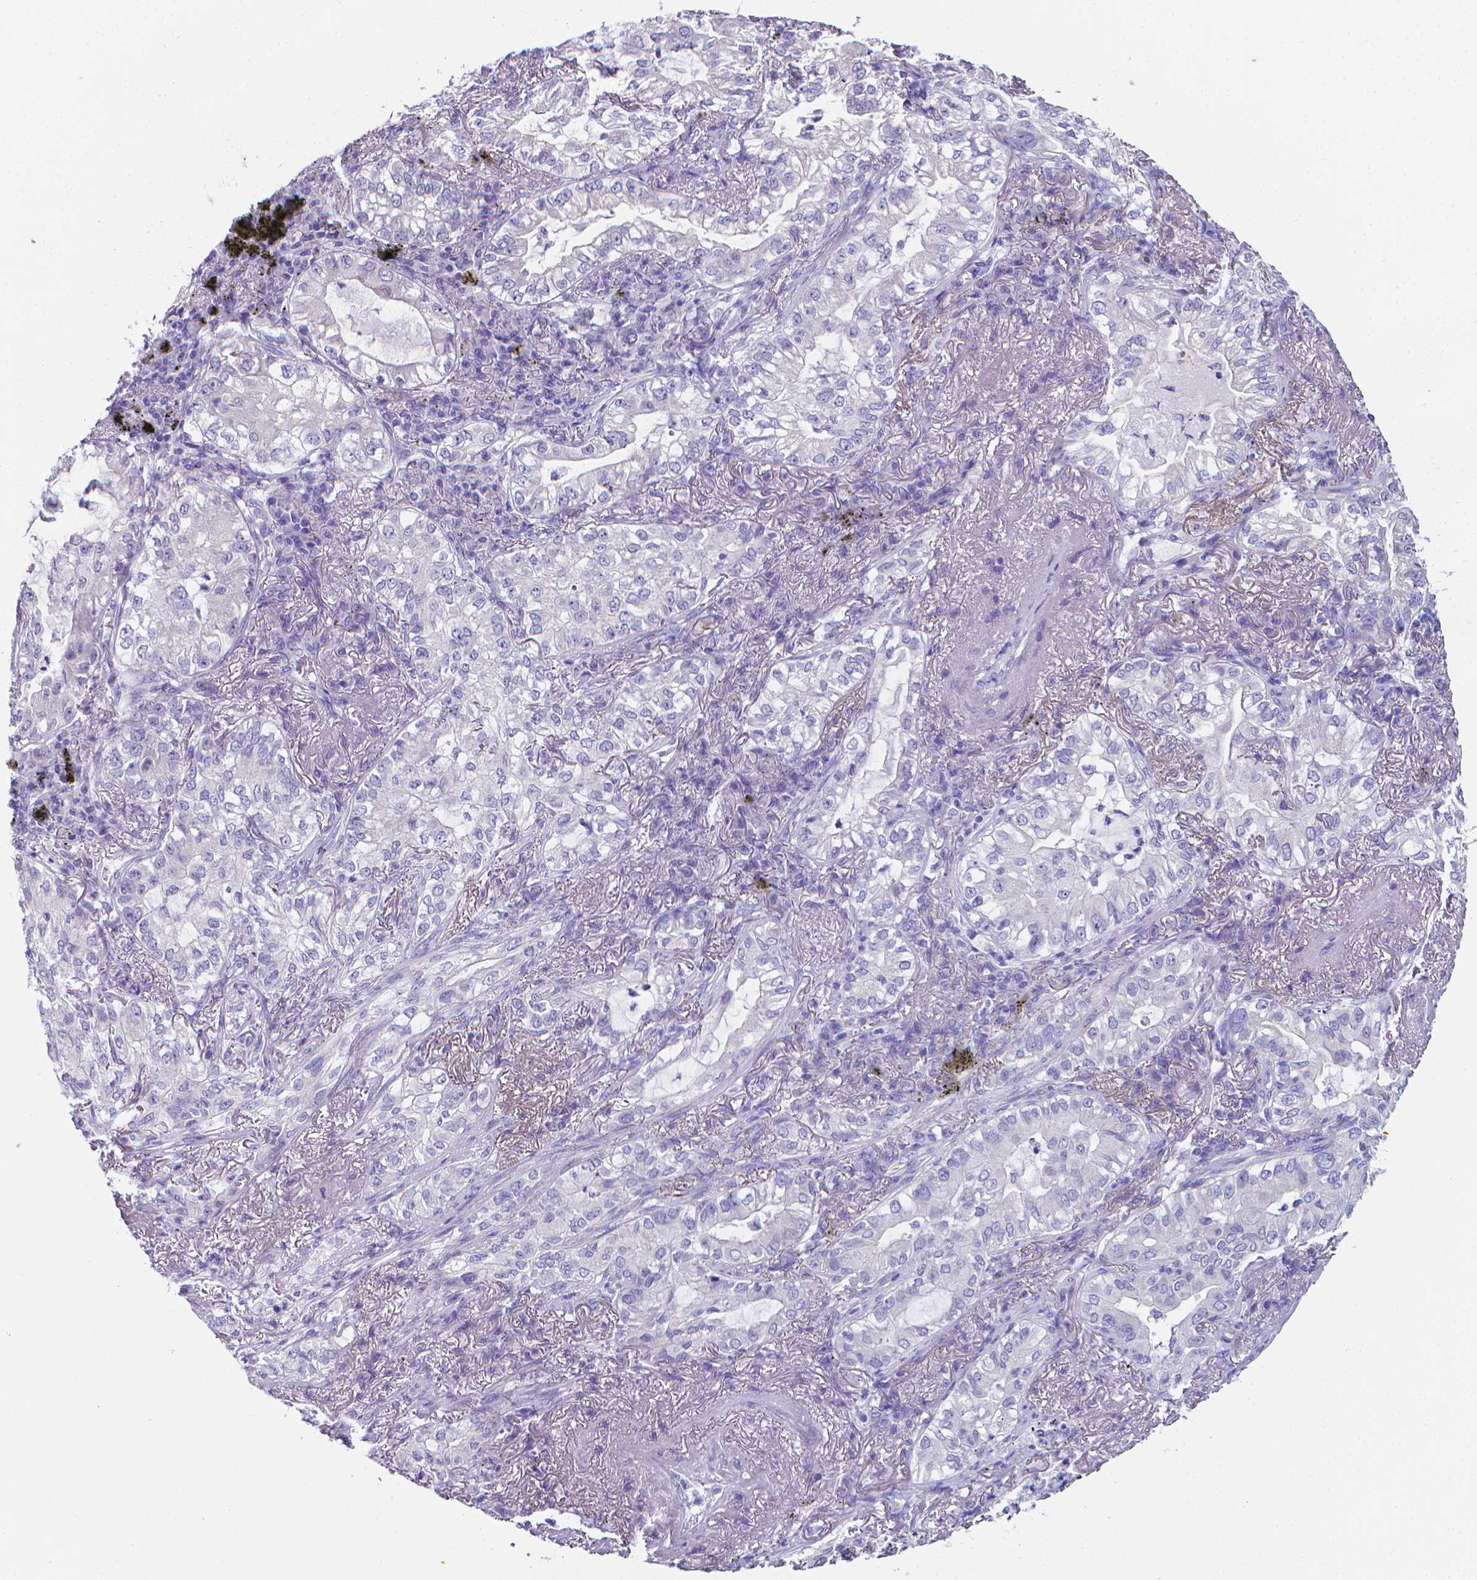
{"staining": {"intensity": "negative", "quantity": "none", "location": "none"}, "tissue": "lung cancer", "cell_type": "Tumor cells", "image_type": "cancer", "snomed": [{"axis": "morphology", "description": "Adenocarcinoma, NOS"}, {"axis": "topography", "description": "Lung"}], "caption": "Tumor cells show no significant expression in lung cancer (adenocarcinoma).", "gene": "LRRC73", "patient": {"sex": "female", "age": 73}}